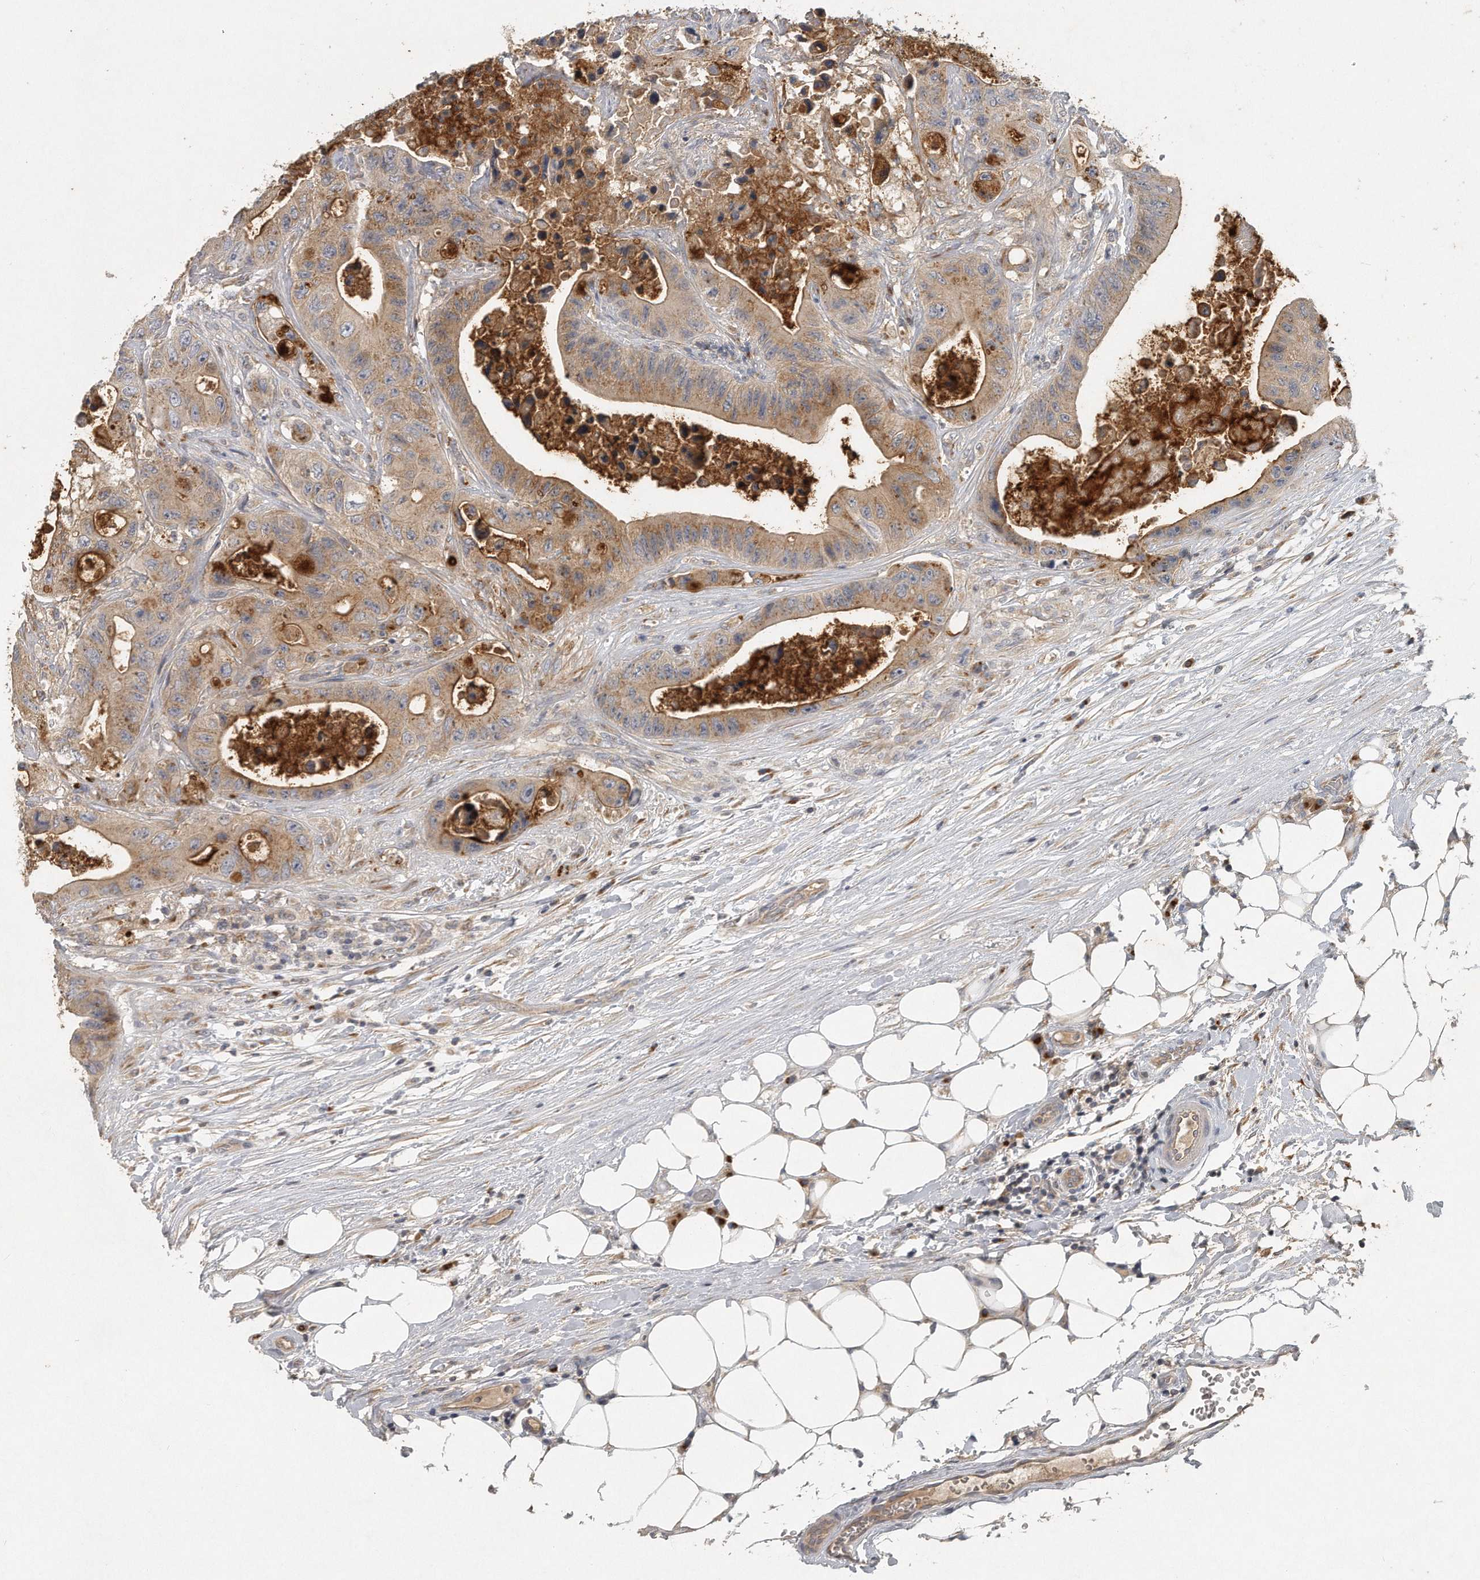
{"staining": {"intensity": "moderate", "quantity": "25%-75%", "location": "cytoplasmic/membranous"}, "tissue": "colorectal cancer", "cell_type": "Tumor cells", "image_type": "cancer", "snomed": [{"axis": "morphology", "description": "Adenocarcinoma, NOS"}, {"axis": "topography", "description": "Colon"}], "caption": "The micrograph displays a brown stain indicating the presence of a protein in the cytoplasmic/membranous of tumor cells in adenocarcinoma (colorectal). (DAB IHC with brightfield microscopy, high magnification).", "gene": "TRAPPC14", "patient": {"sex": "female", "age": 46}}